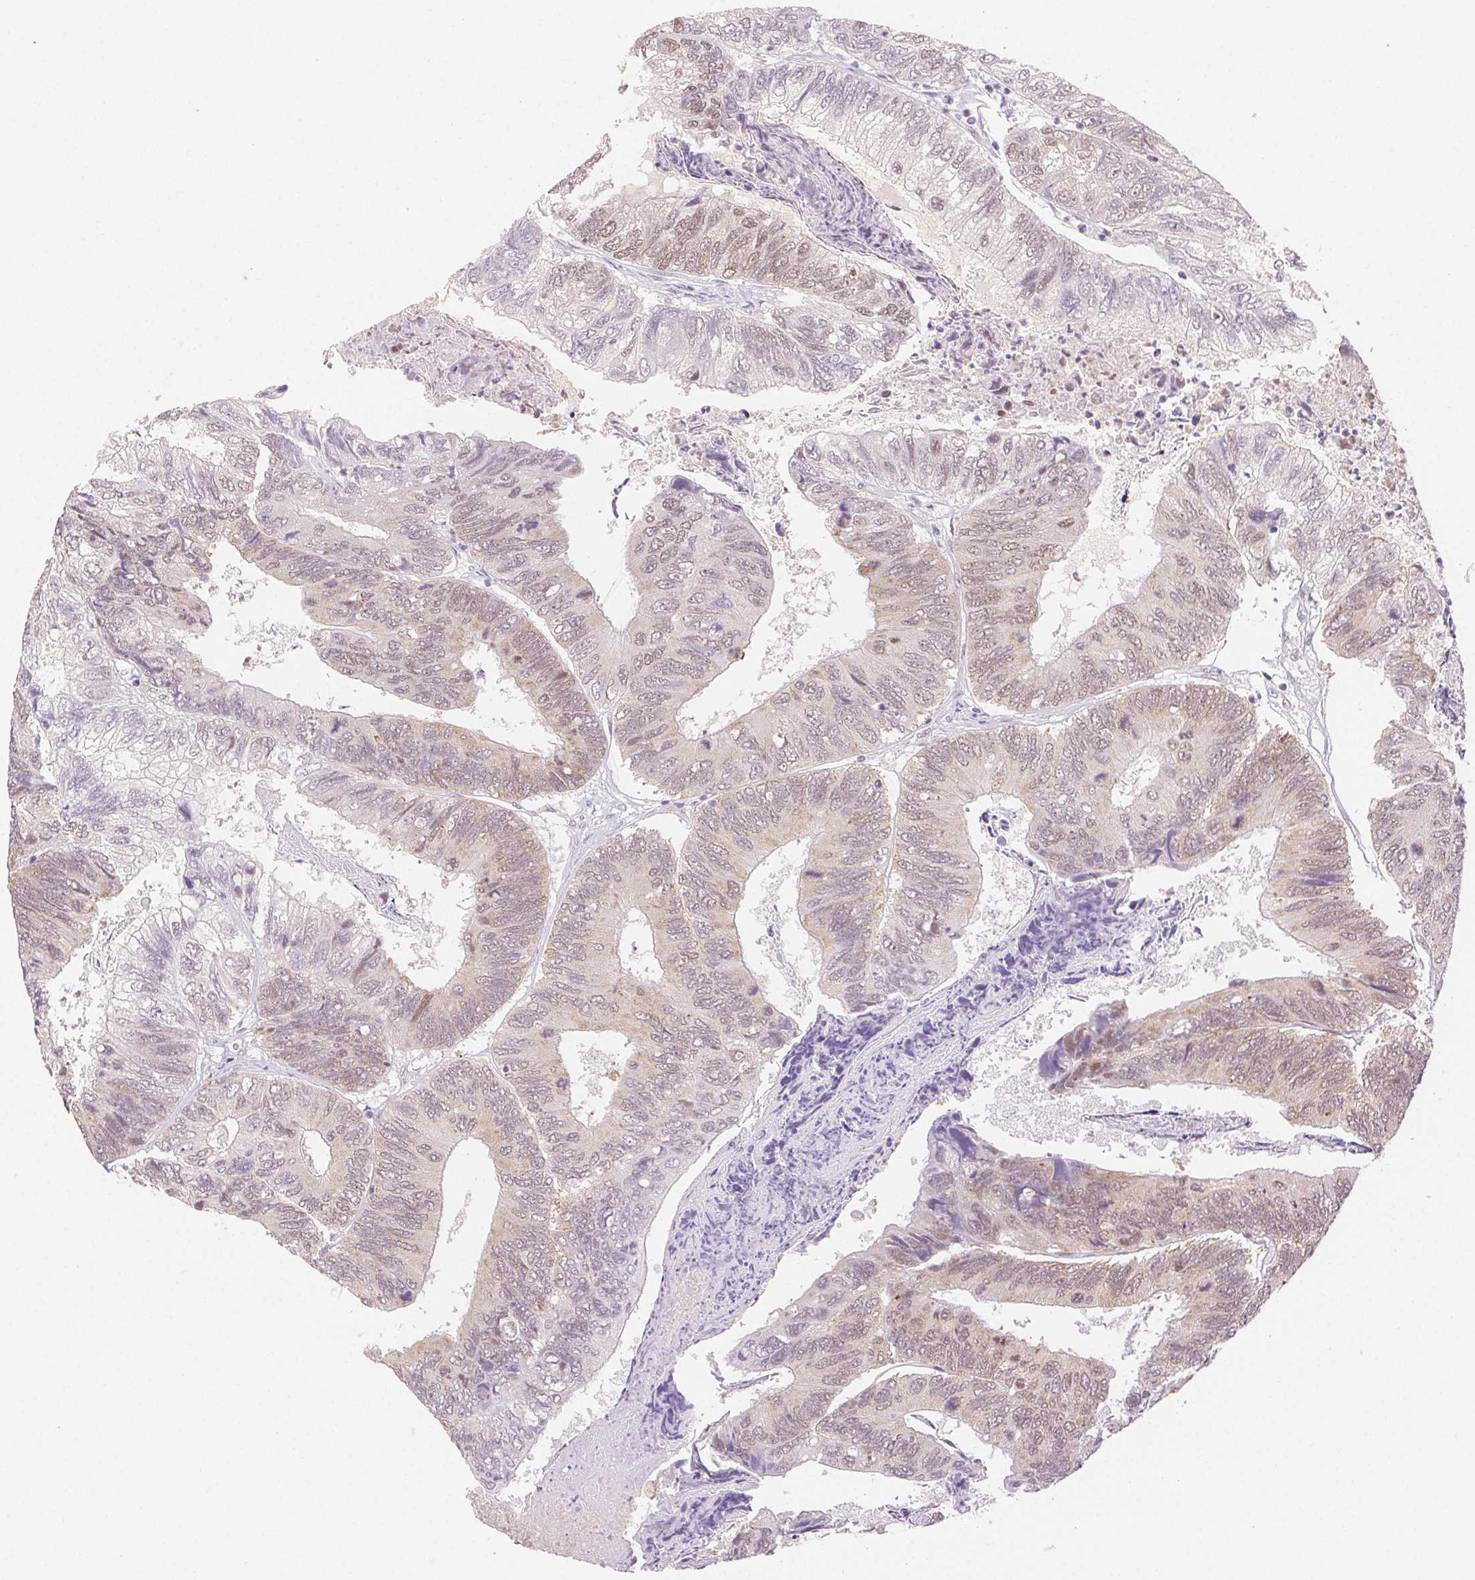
{"staining": {"intensity": "moderate", "quantity": "25%-75%", "location": "nuclear"}, "tissue": "colorectal cancer", "cell_type": "Tumor cells", "image_type": "cancer", "snomed": [{"axis": "morphology", "description": "Adenocarcinoma, NOS"}, {"axis": "topography", "description": "Colon"}], "caption": "Immunohistochemistry of colorectal cancer demonstrates medium levels of moderate nuclear expression in approximately 25%-75% of tumor cells. Immunohistochemistry stains the protein in brown and the nuclei are stained blue.", "gene": "H2AZ2", "patient": {"sex": "female", "age": 67}}